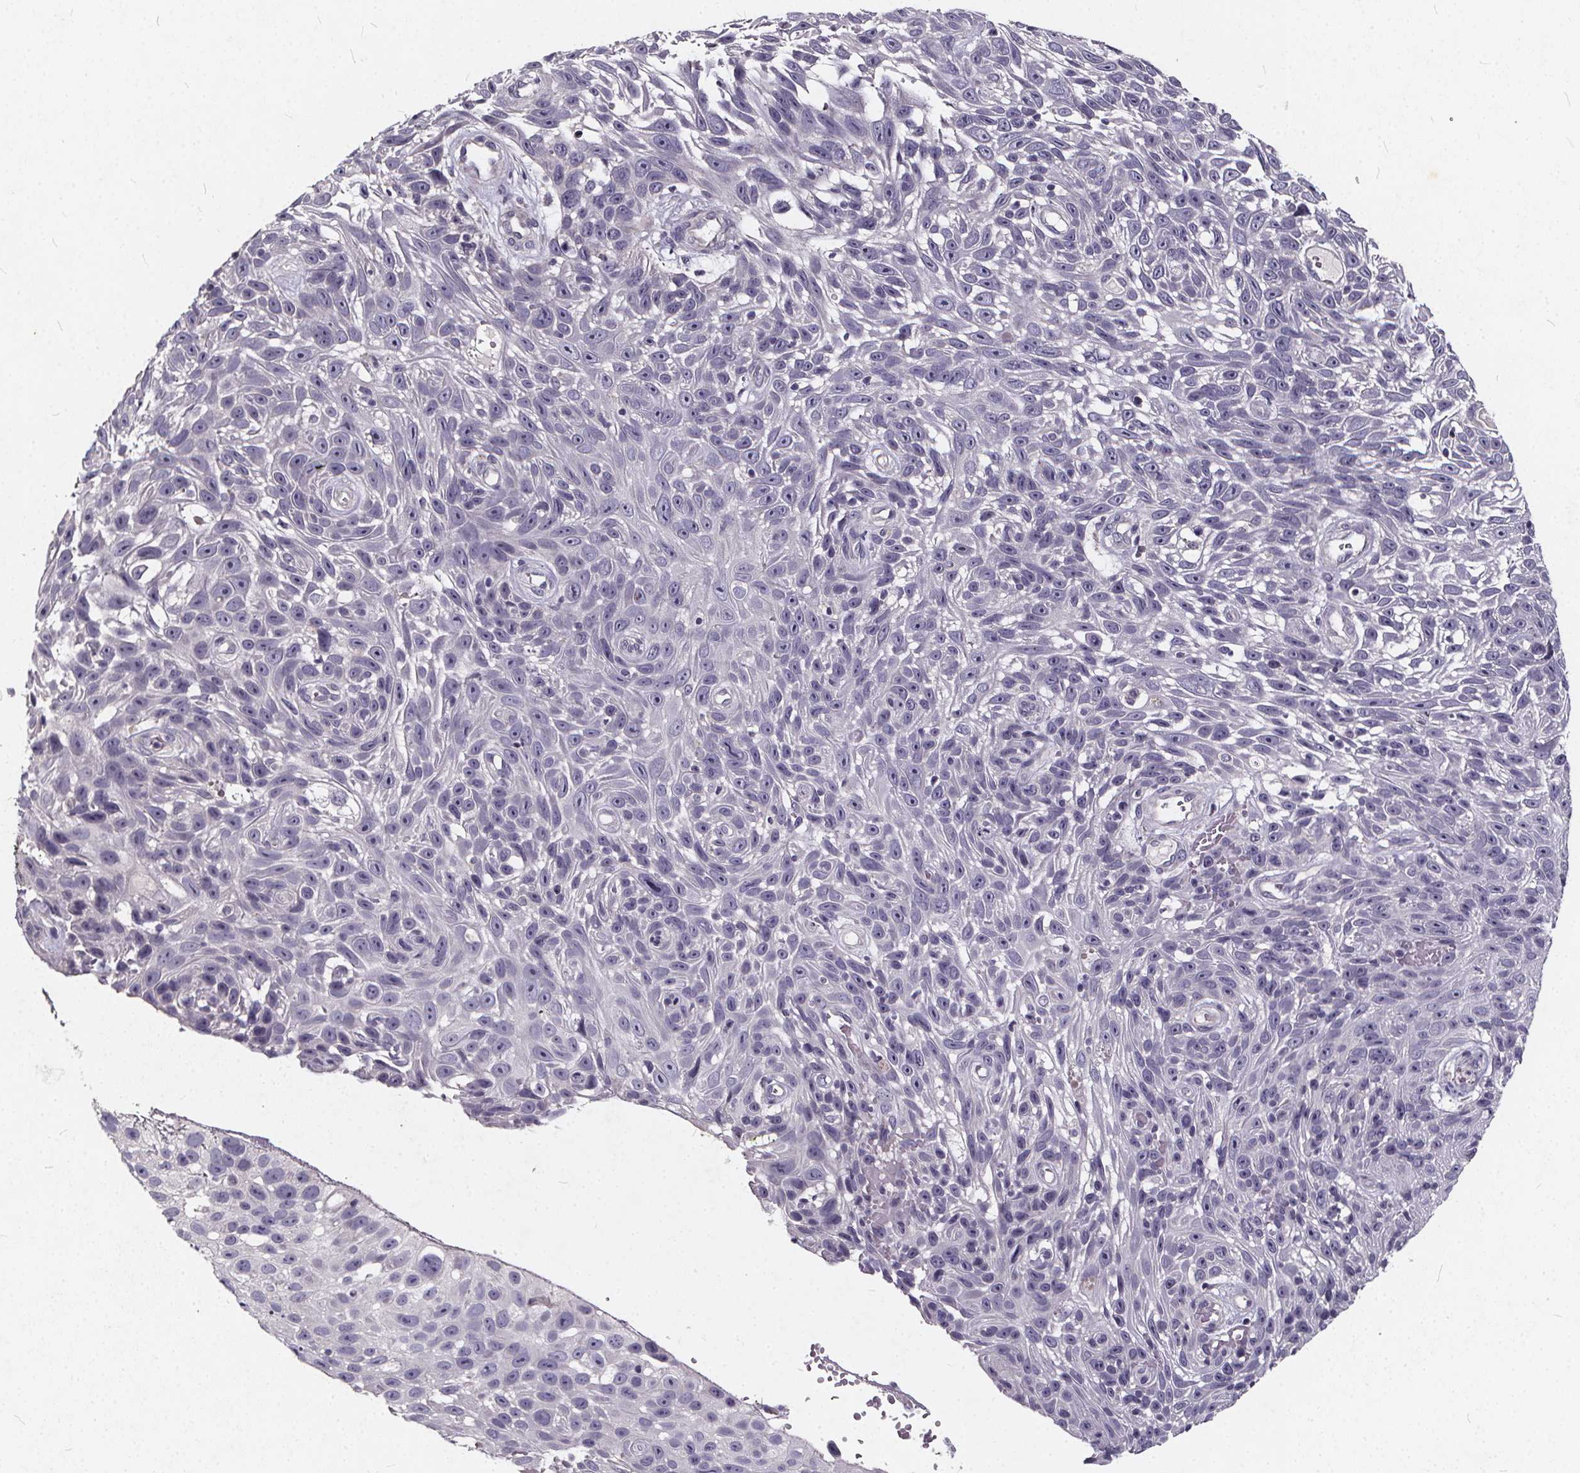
{"staining": {"intensity": "negative", "quantity": "none", "location": "none"}, "tissue": "skin cancer", "cell_type": "Tumor cells", "image_type": "cancer", "snomed": [{"axis": "morphology", "description": "Squamous cell carcinoma, NOS"}, {"axis": "topography", "description": "Skin"}], "caption": "Human squamous cell carcinoma (skin) stained for a protein using IHC demonstrates no positivity in tumor cells.", "gene": "TSPAN14", "patient": {"sex": "male", "age": 82}}